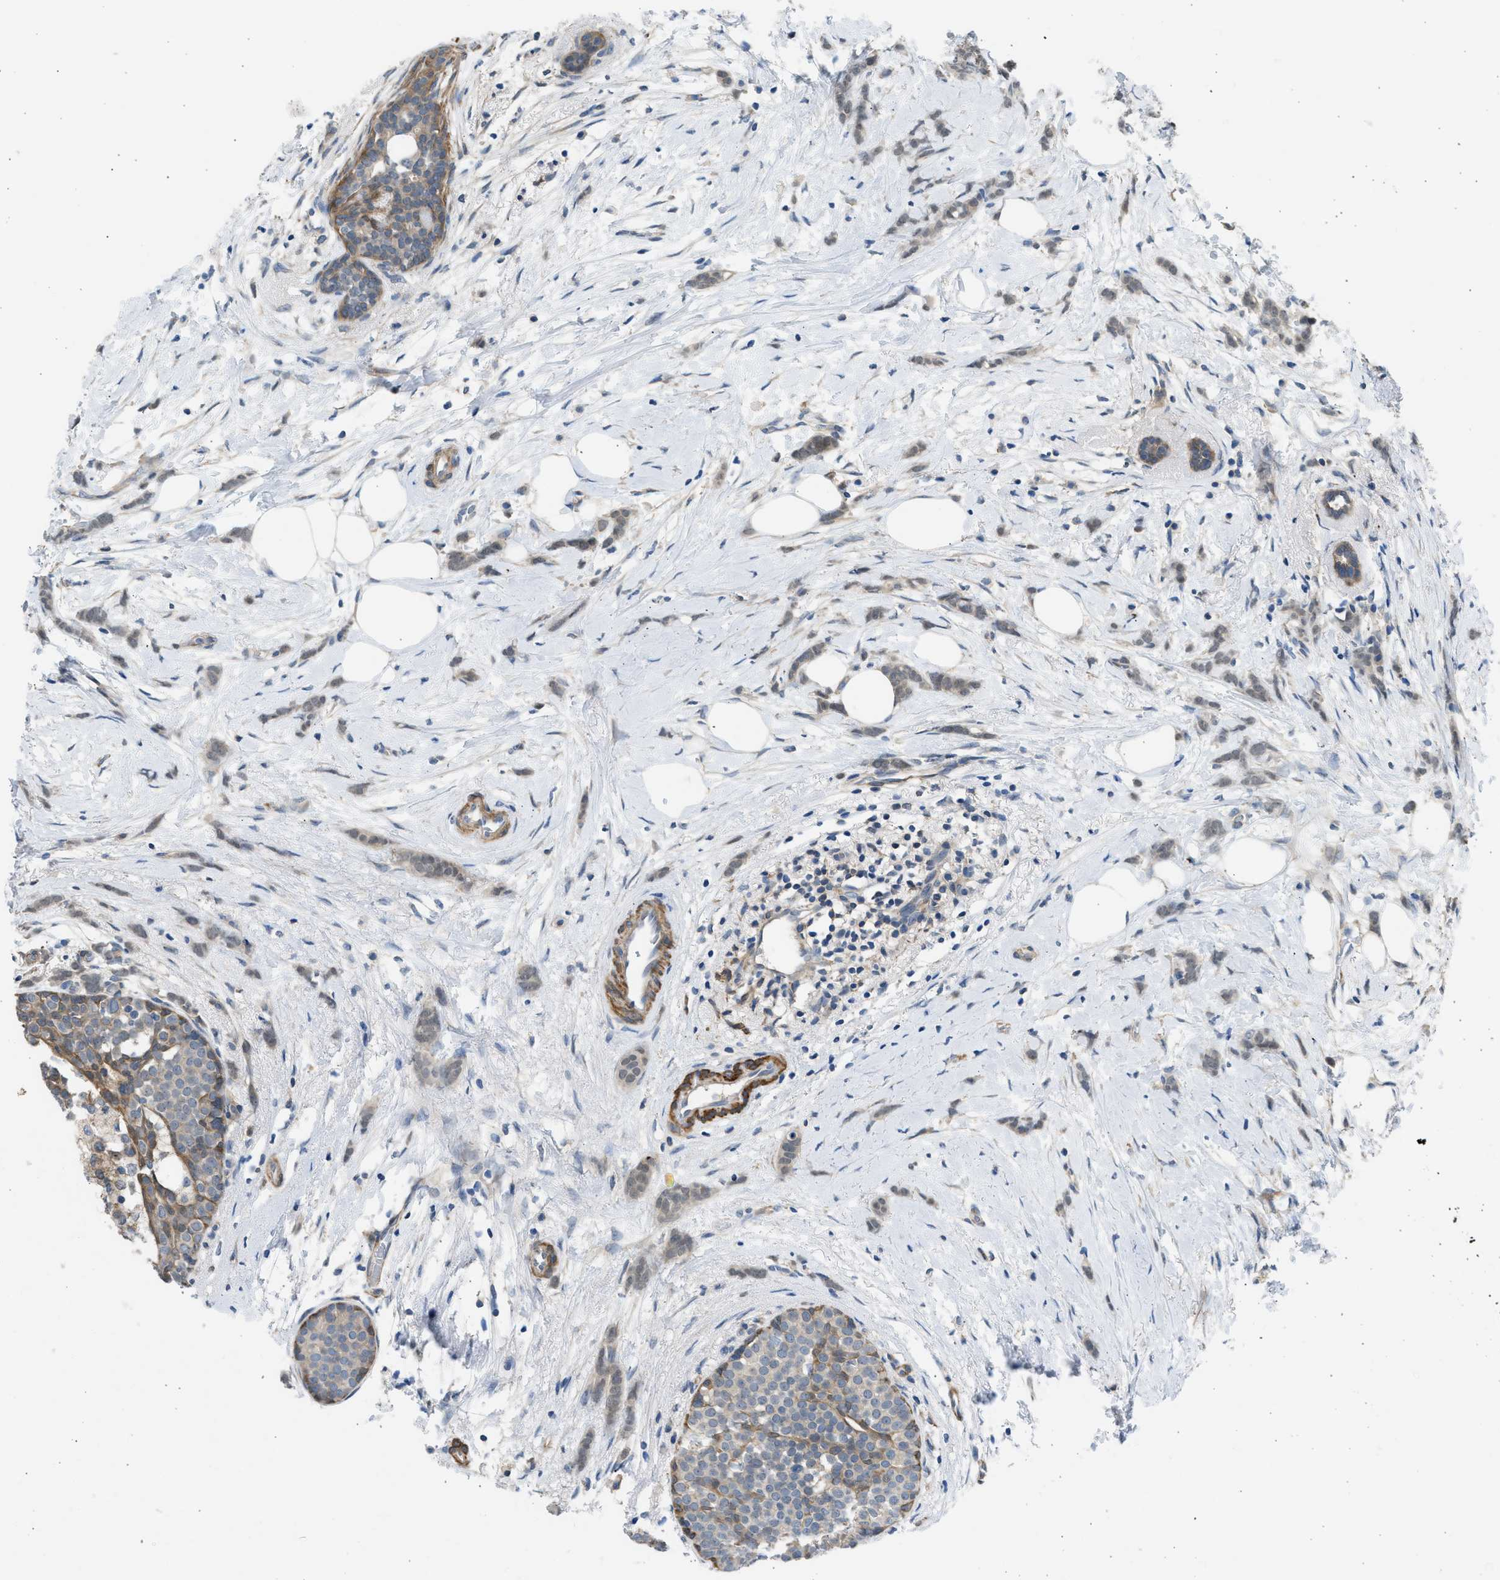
{"staining": {"intensity": "weak", "quantity": "<25%", "location": "cytoplasmic/membranous"}, "tissue": "breast cancer", "cell_type": "Tumor cells", "image_type": "cancer", "snomed": [{"axis": "morphology", "description": "Lobular carcinoma, in situ"}, {"axis": "morphology", "description": "Lobular carcinoma"}, {"axis": "topography", "description": "Breast"}], "caption": "Tumor cells are negative for brown protein staining in lobular carcinoma in situ (breast).", "gene": "PCNX3", "patient": {"sex": "female", "age": 41}}